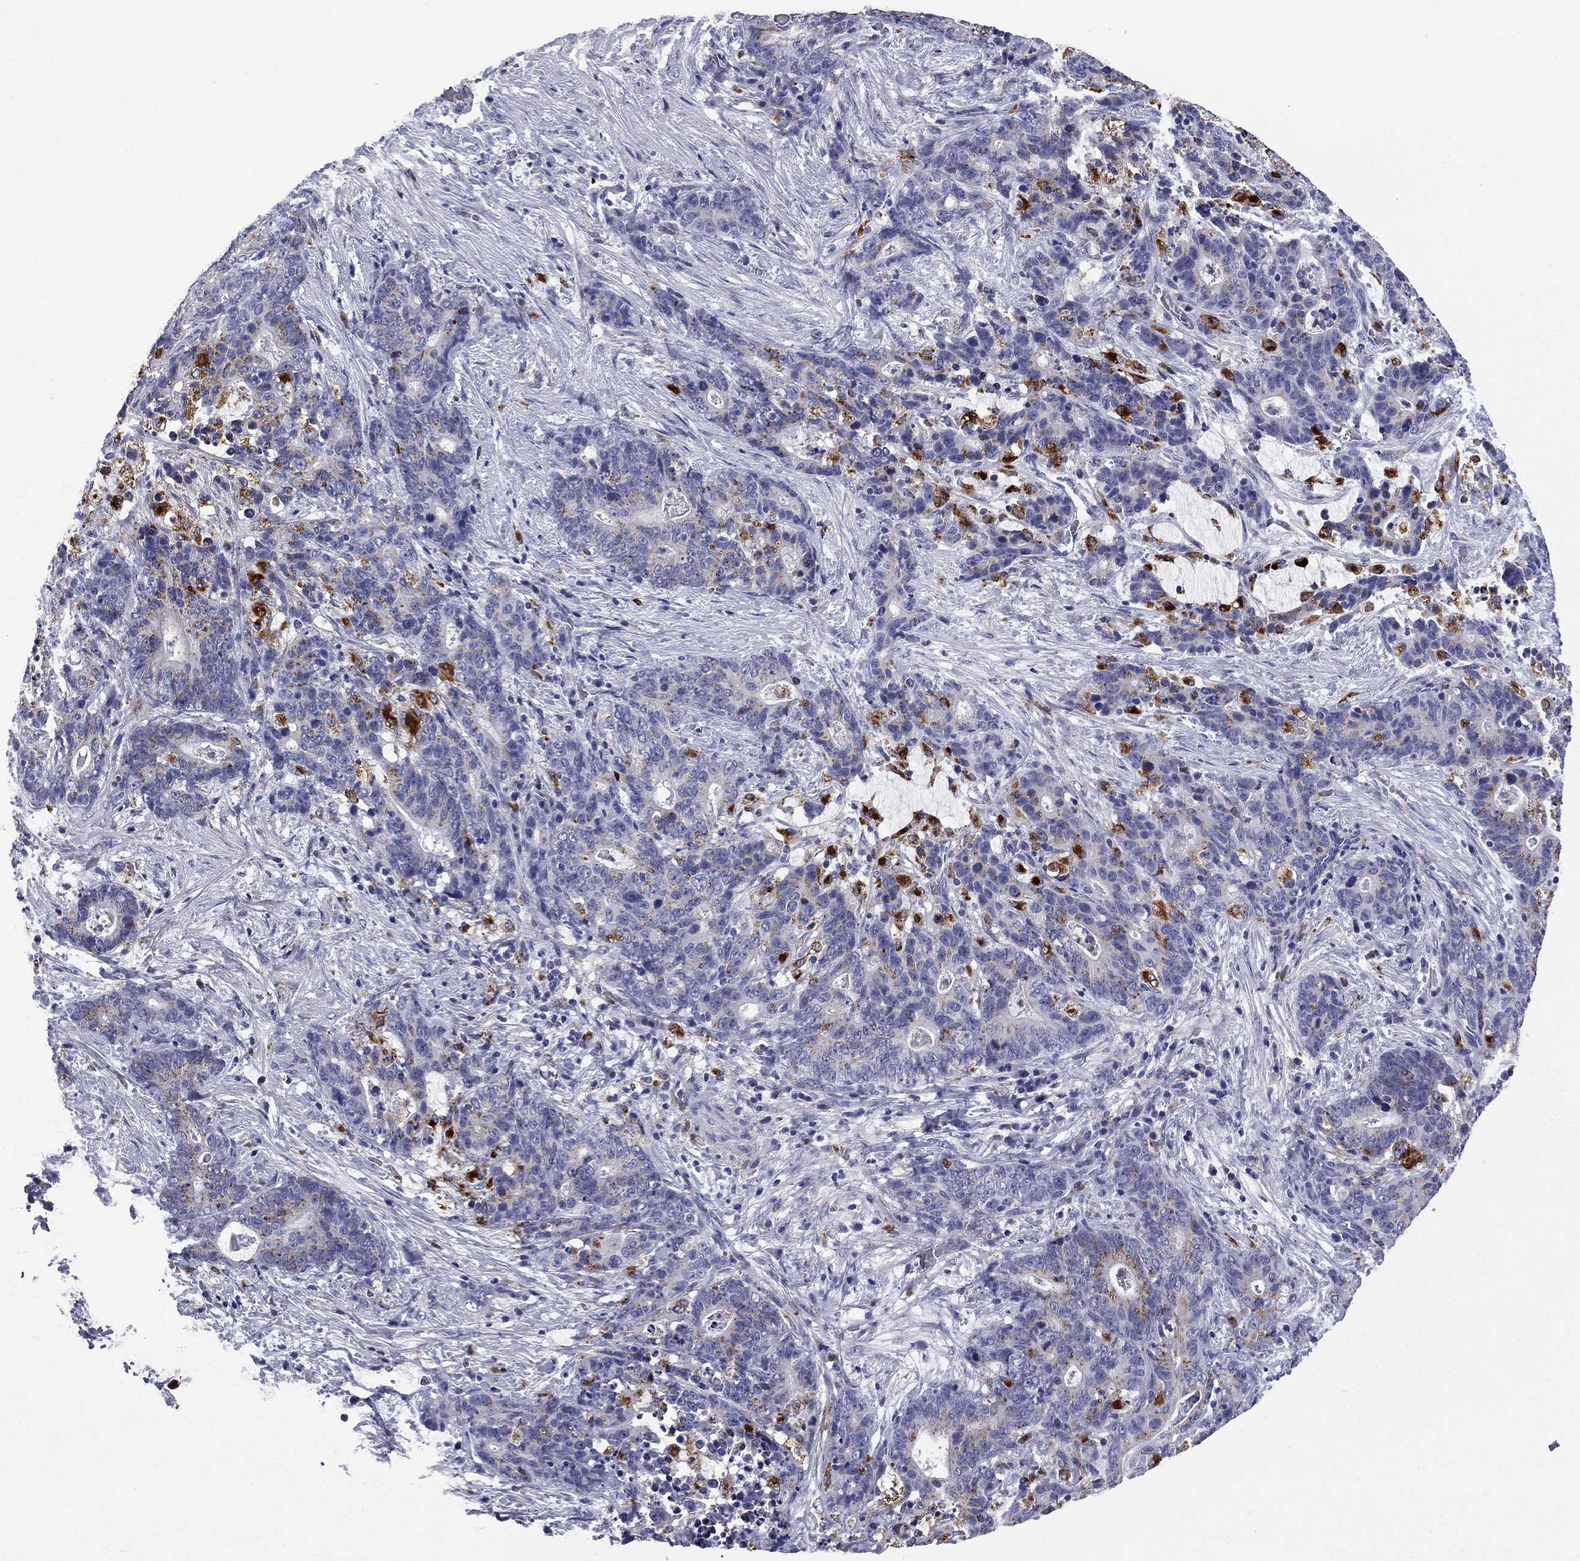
{"staining": {"intensity": "negative", "quantity": "none", "location": "none"}, "tissue": "stomach cancer", "cell_type": "Tumor cells", "image_type": "cancer", "snomed": [{"axis": "morphology", "description": "Normal tissue, NOS"}, {"axis": "morphology", "description": "Adenocarcinoma, NOS"}, {"axis": "topography", "description": "Stomach"}], "caption": "This is an immunohistochemistry (IHC) photomicrograph of stomach cancer (adenocarcinoma). There is no expression in tumor cells.", "gene": "MADCAM1", "patient": {"sex": "female", "age": 64}}